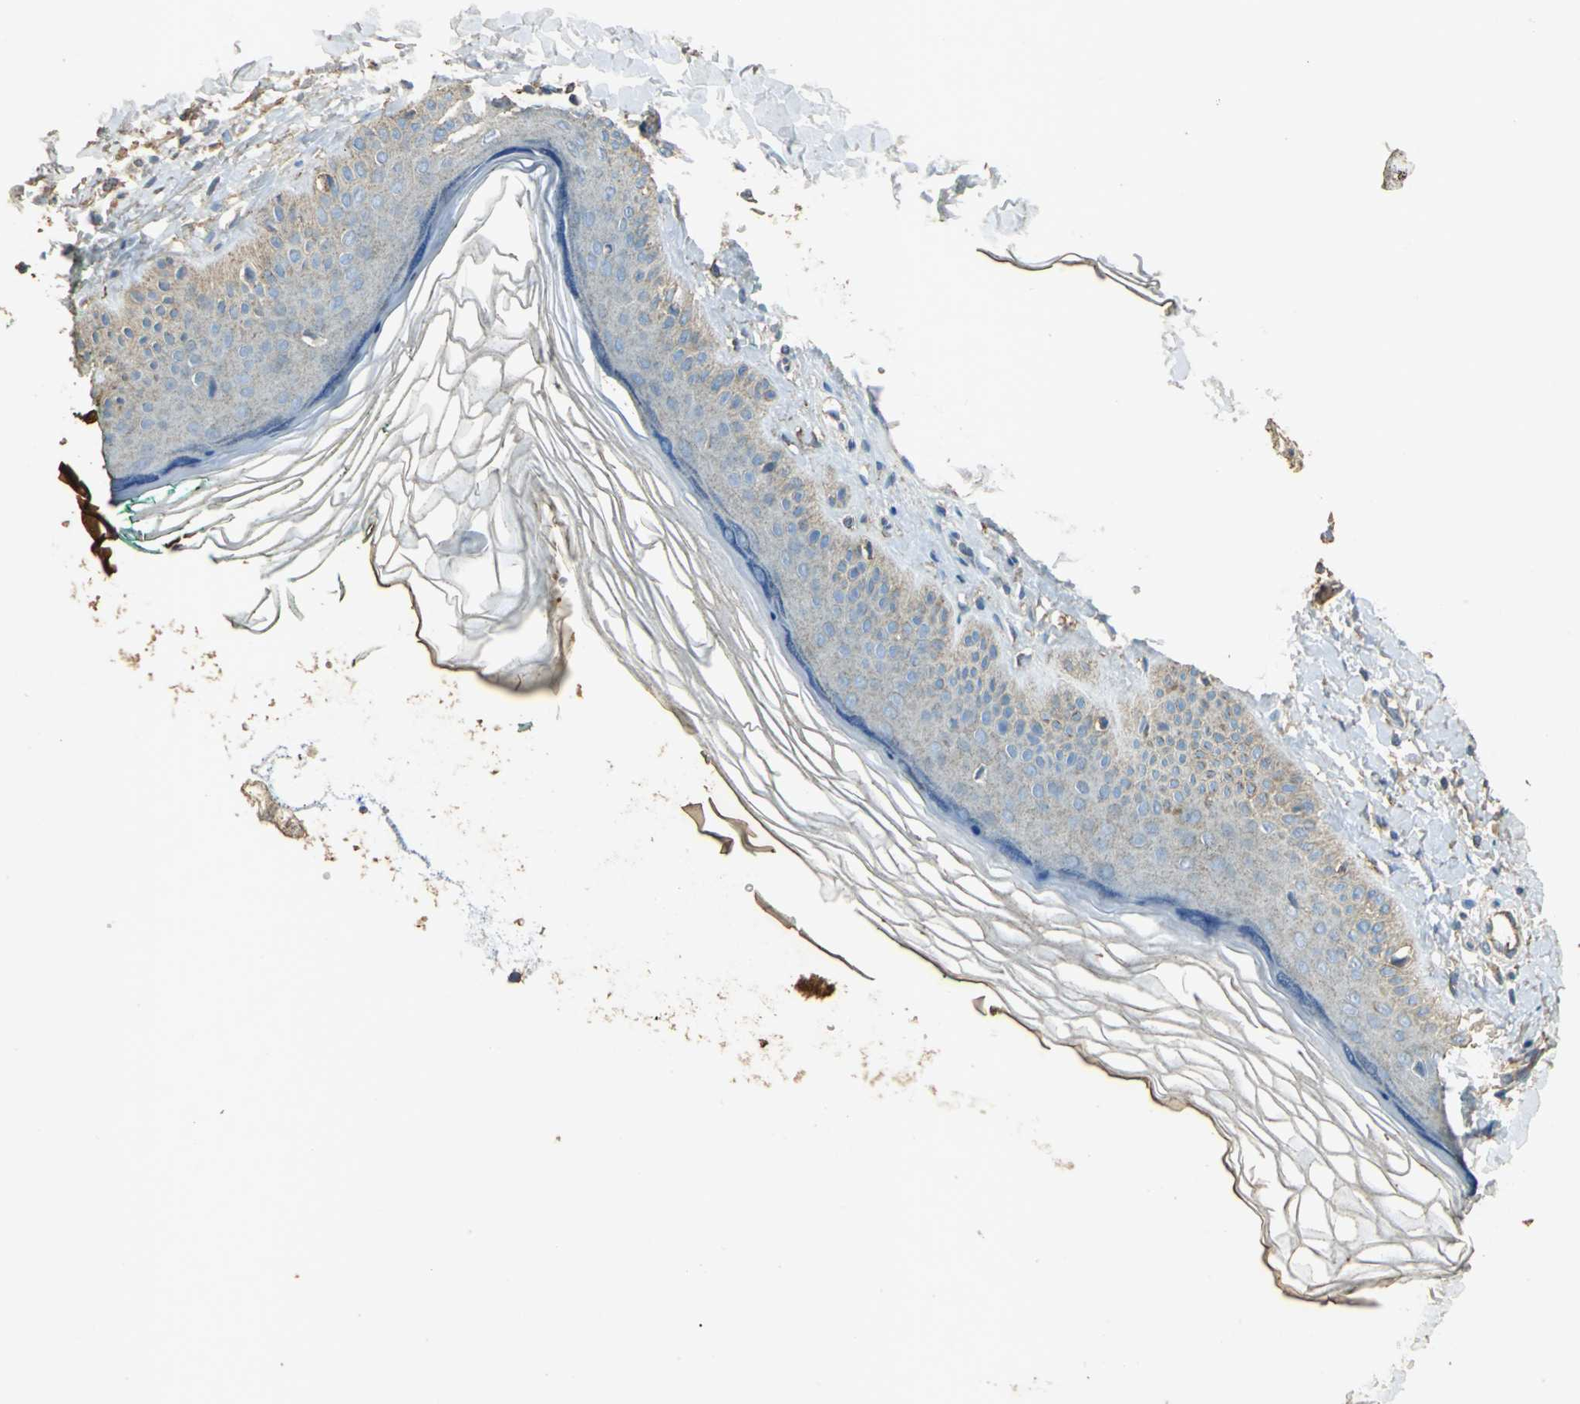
{"staining": {"intensity": "weak", "quantity": ">75%", "location": "cytoplasmic/membranous"}, "tissue": "skin", "cell_type": "Fibroblasts", "image_type": "normal", "snomed": [{"axis": "morphology", "description": "Normal tissue, NOS"}, {"axis": "topography", "description": "Skin"}], "caption": "A brown stain highlights weak cytoplasmic/membranous staining of a protein in fibroblasts of unremarkable skin. (brown staining indicates protein expression, while blue staining denotes nuclei).", "gene": "TRAPPC2", "patient": {"sex": "male", "age": 71}}